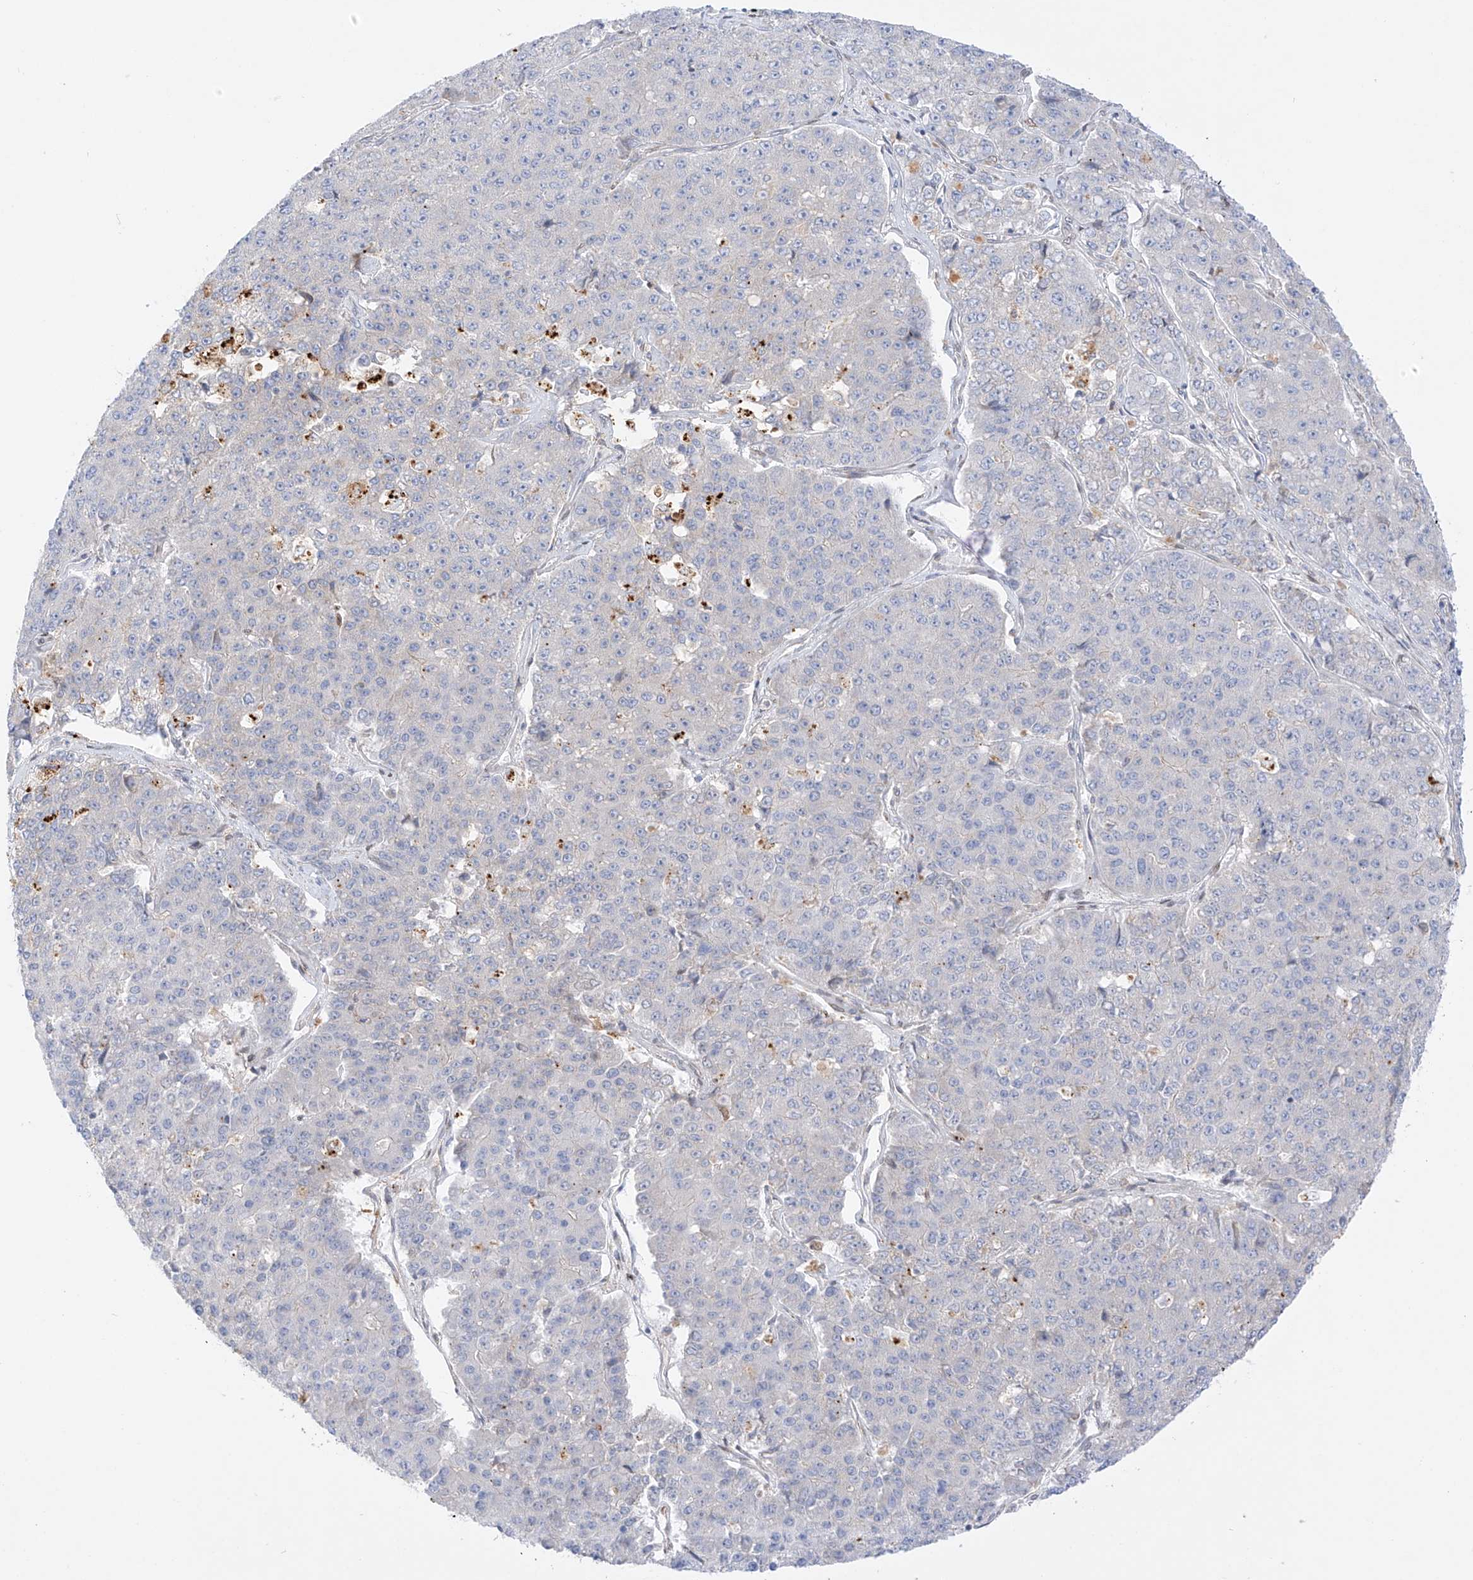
{"staining": {"intensity": "negative", "quantity": "none", "location": "none"}, "tissue": "pancreatic cancer", "cell_type": "Tumor cells", "image_type": "cancer", "snomed": [{"axis": "morphology", "description": "Adenocarcinoma, NOS"}, {"axis": "topography", "description": "Pancreas"}], "caption": "A micrograph of pancreatic cancer (adenocarcinoma) stained for a protein demonstrates no brown staining in tumor cells. (DAB (3,3'-diaminobenzidine) immunohistochemistry (IHC), high magnification).", "gene": "PCYOX1", "patient": {"sex": "male", "age": 50}}